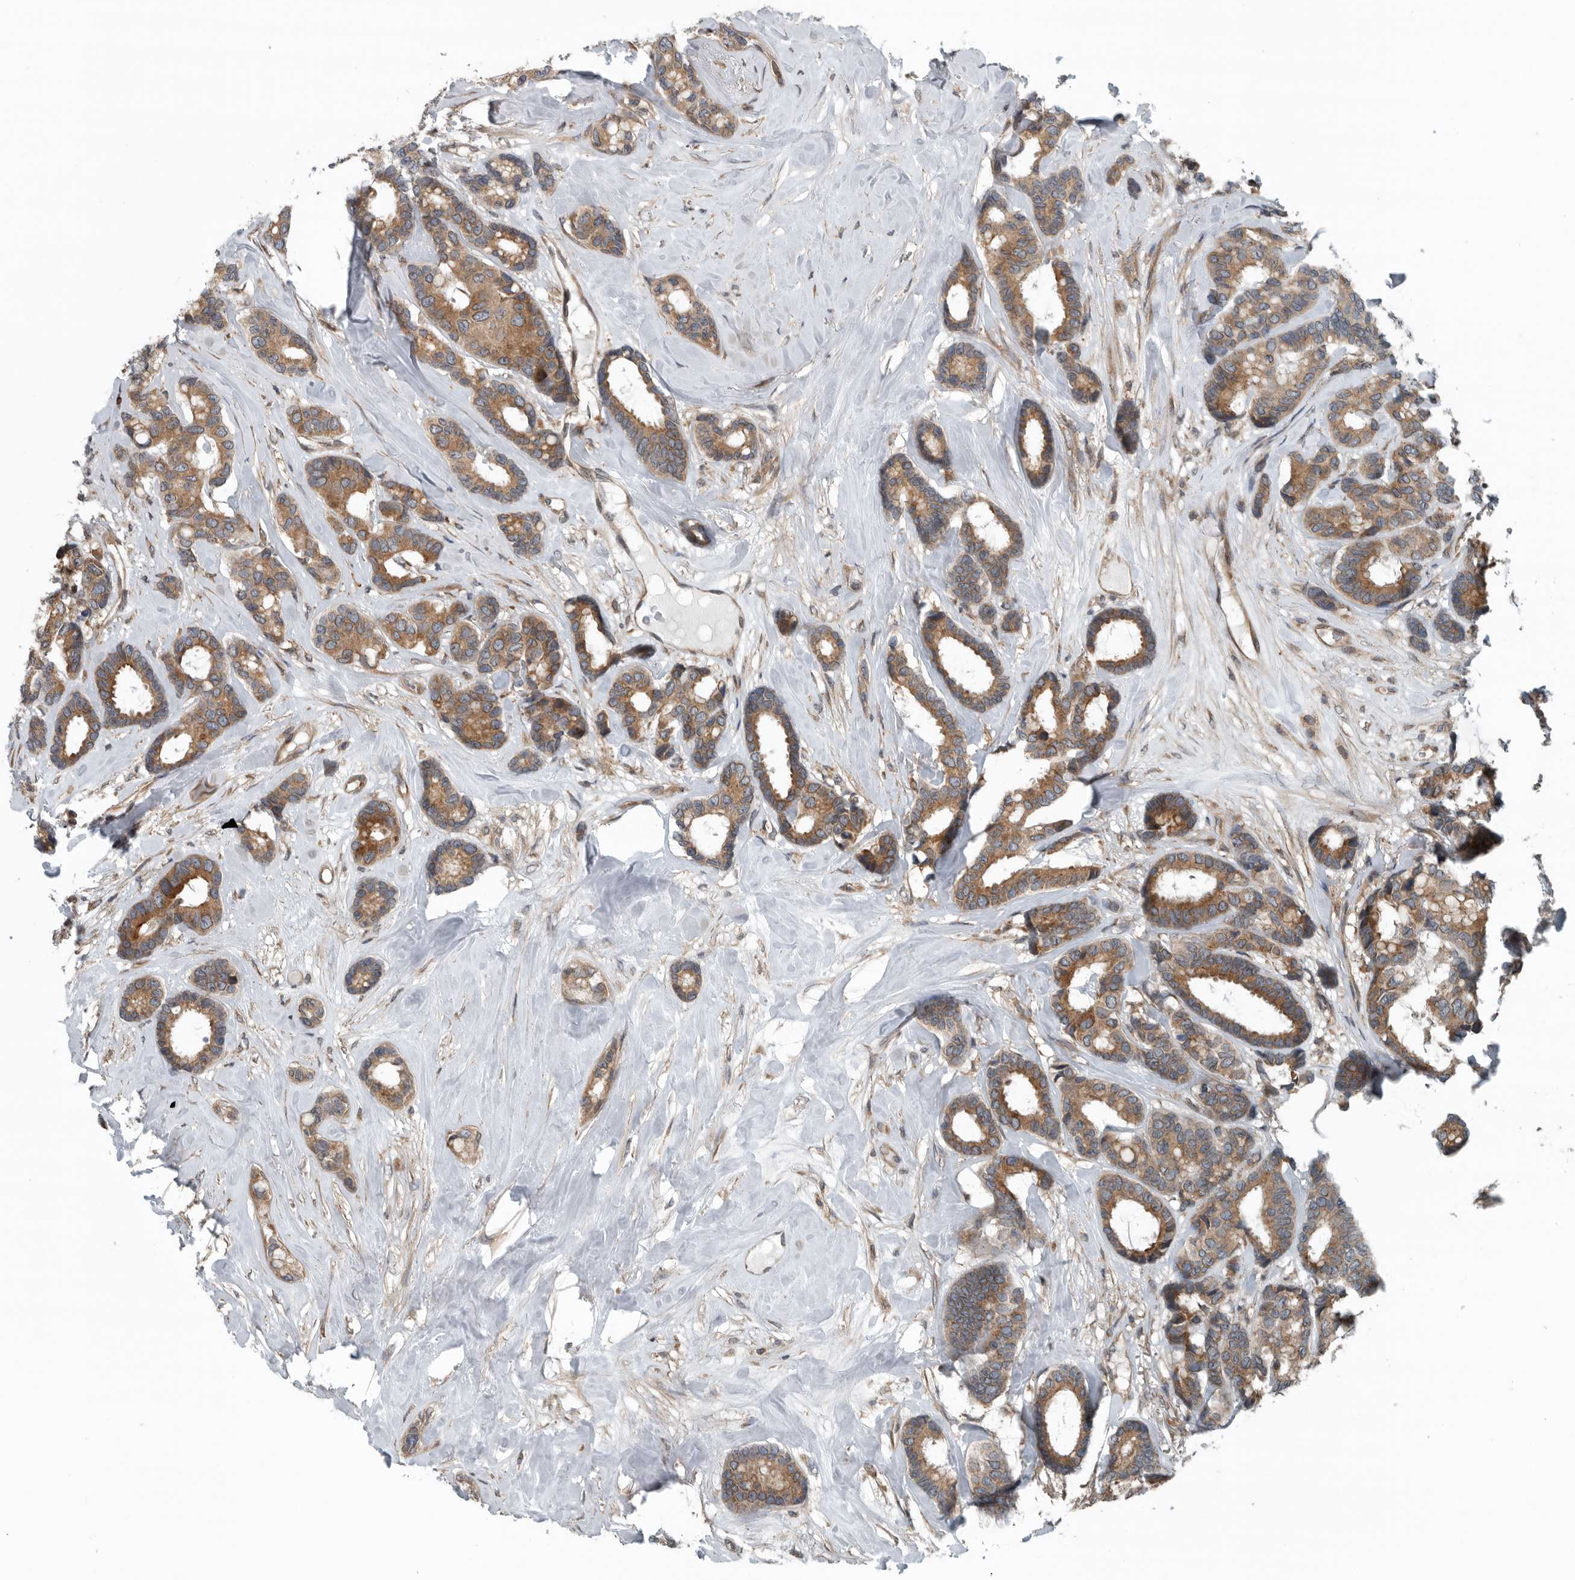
{"staining": {"intensity": "moderate", "quantity": ">75%", "location": "cytoplasmic/membranous"}, "tissue": "breast cancer", "cell_type": "Tumor cells", "image_type": "cancer", "snomed": [{"axis": "morphology", "description": "Duct carcinoma"}, {"axis": "topography", "description": "Breast"}], "caption": "Breast cancer (intraductal carcinoma) stained with a brown dye displays moderate cytoplasmic/membranous positive staining in approximately >75% of tumor cells.", "gene": "AMFR", "patient": {"sex": "female", "age": 87}}